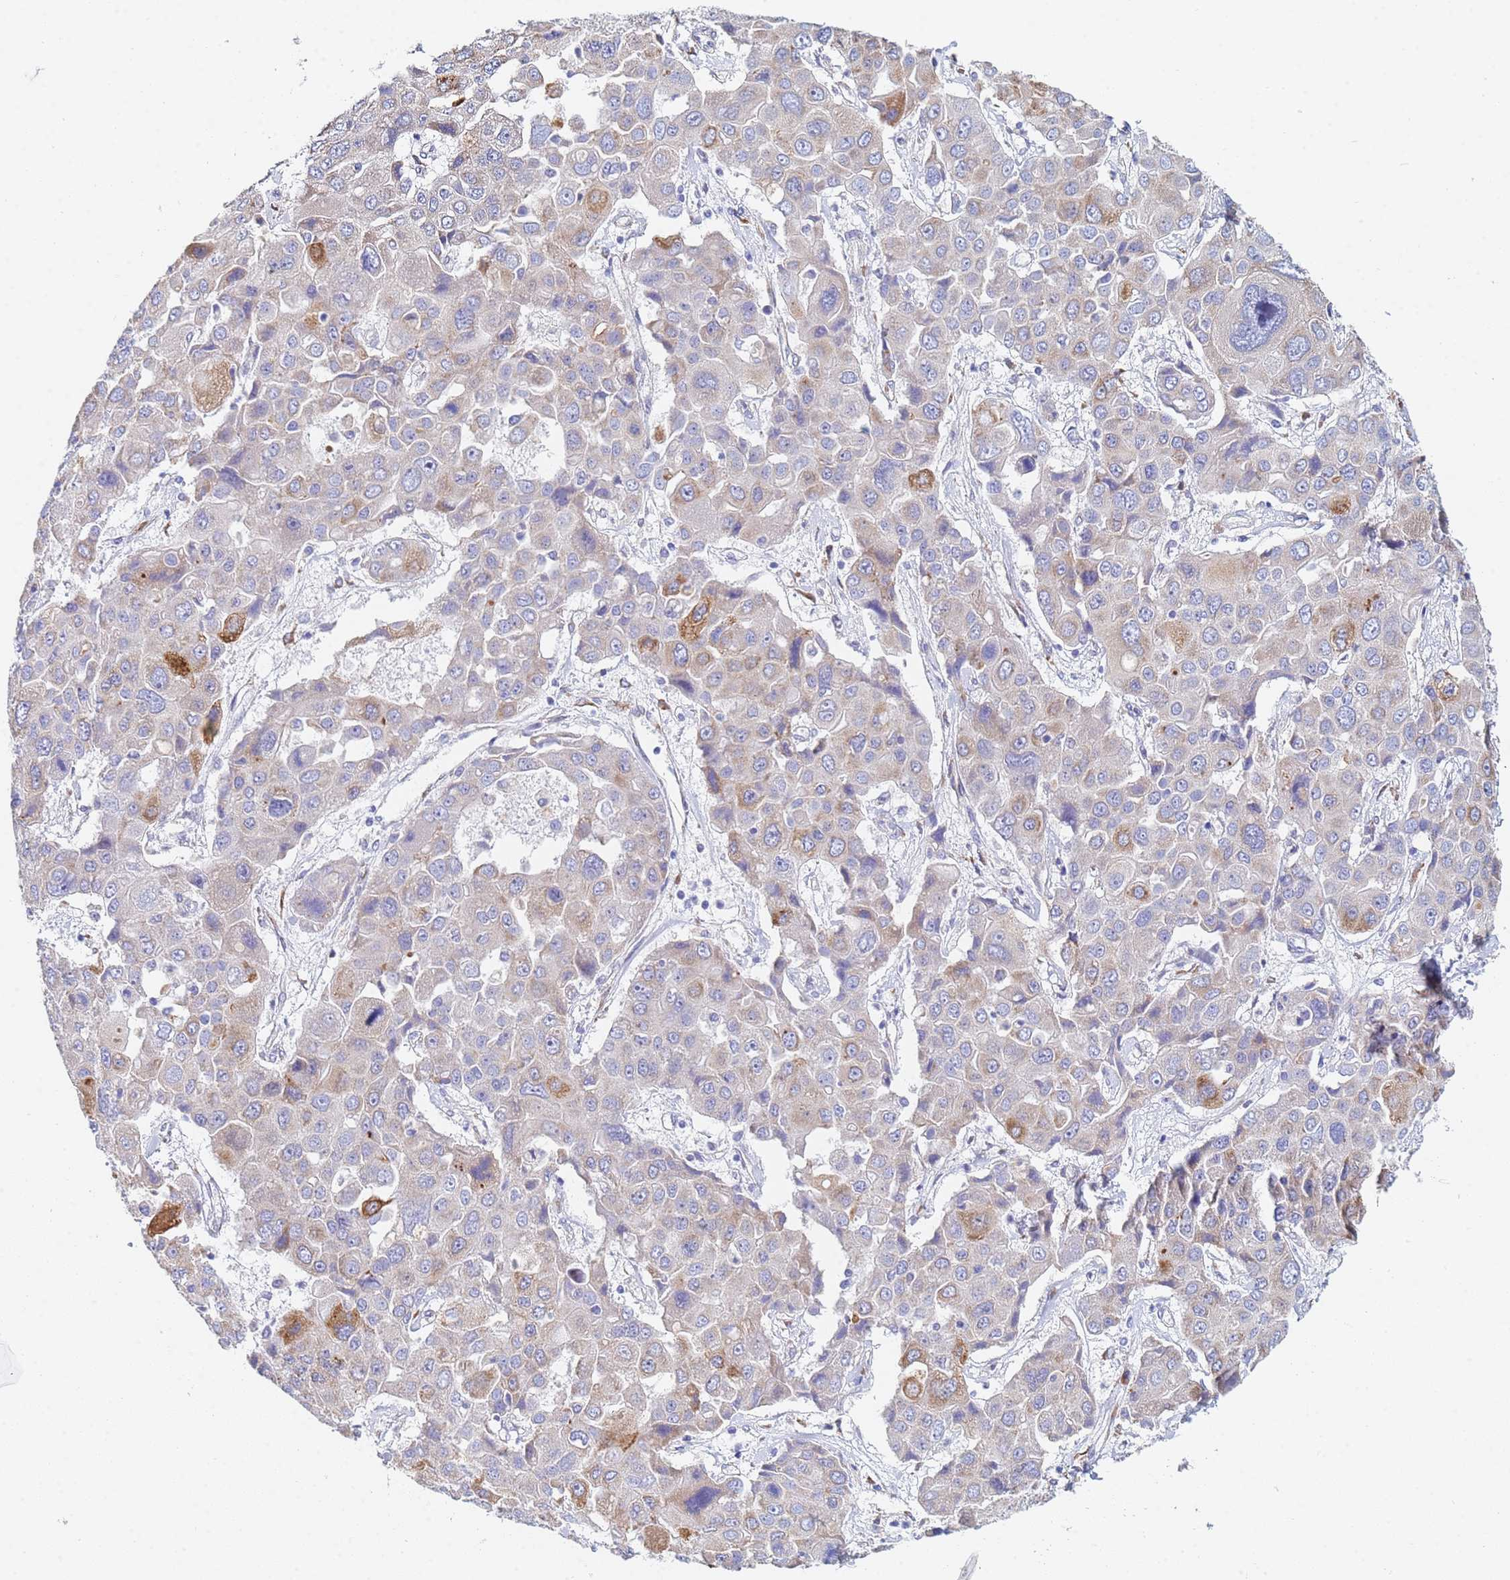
{"staining": {"intensity": "moderate", "quantity": "<25%", "location": "cytoplasmic/membranous"}, "tissue": "liver cancer", "cell_type": "Tumor cells", "image_type": "cancer", "snomed": [{"axis": "morphology", "description": "Cholangiocarcinoma"}, {"axis": "topography", "description": "Liver"}], "caption": "Cholangiocarcinoma (liver) tissue exhibits moderate cytoplasmic/membranous staining in about <25% of tumor cells, visualized by immunohistochemistry. (DAB IHC, brown staining for protein, blue staining for nuclei).", "gene": "GDAP2", "patient": {"sex": "male", "age": 67}}